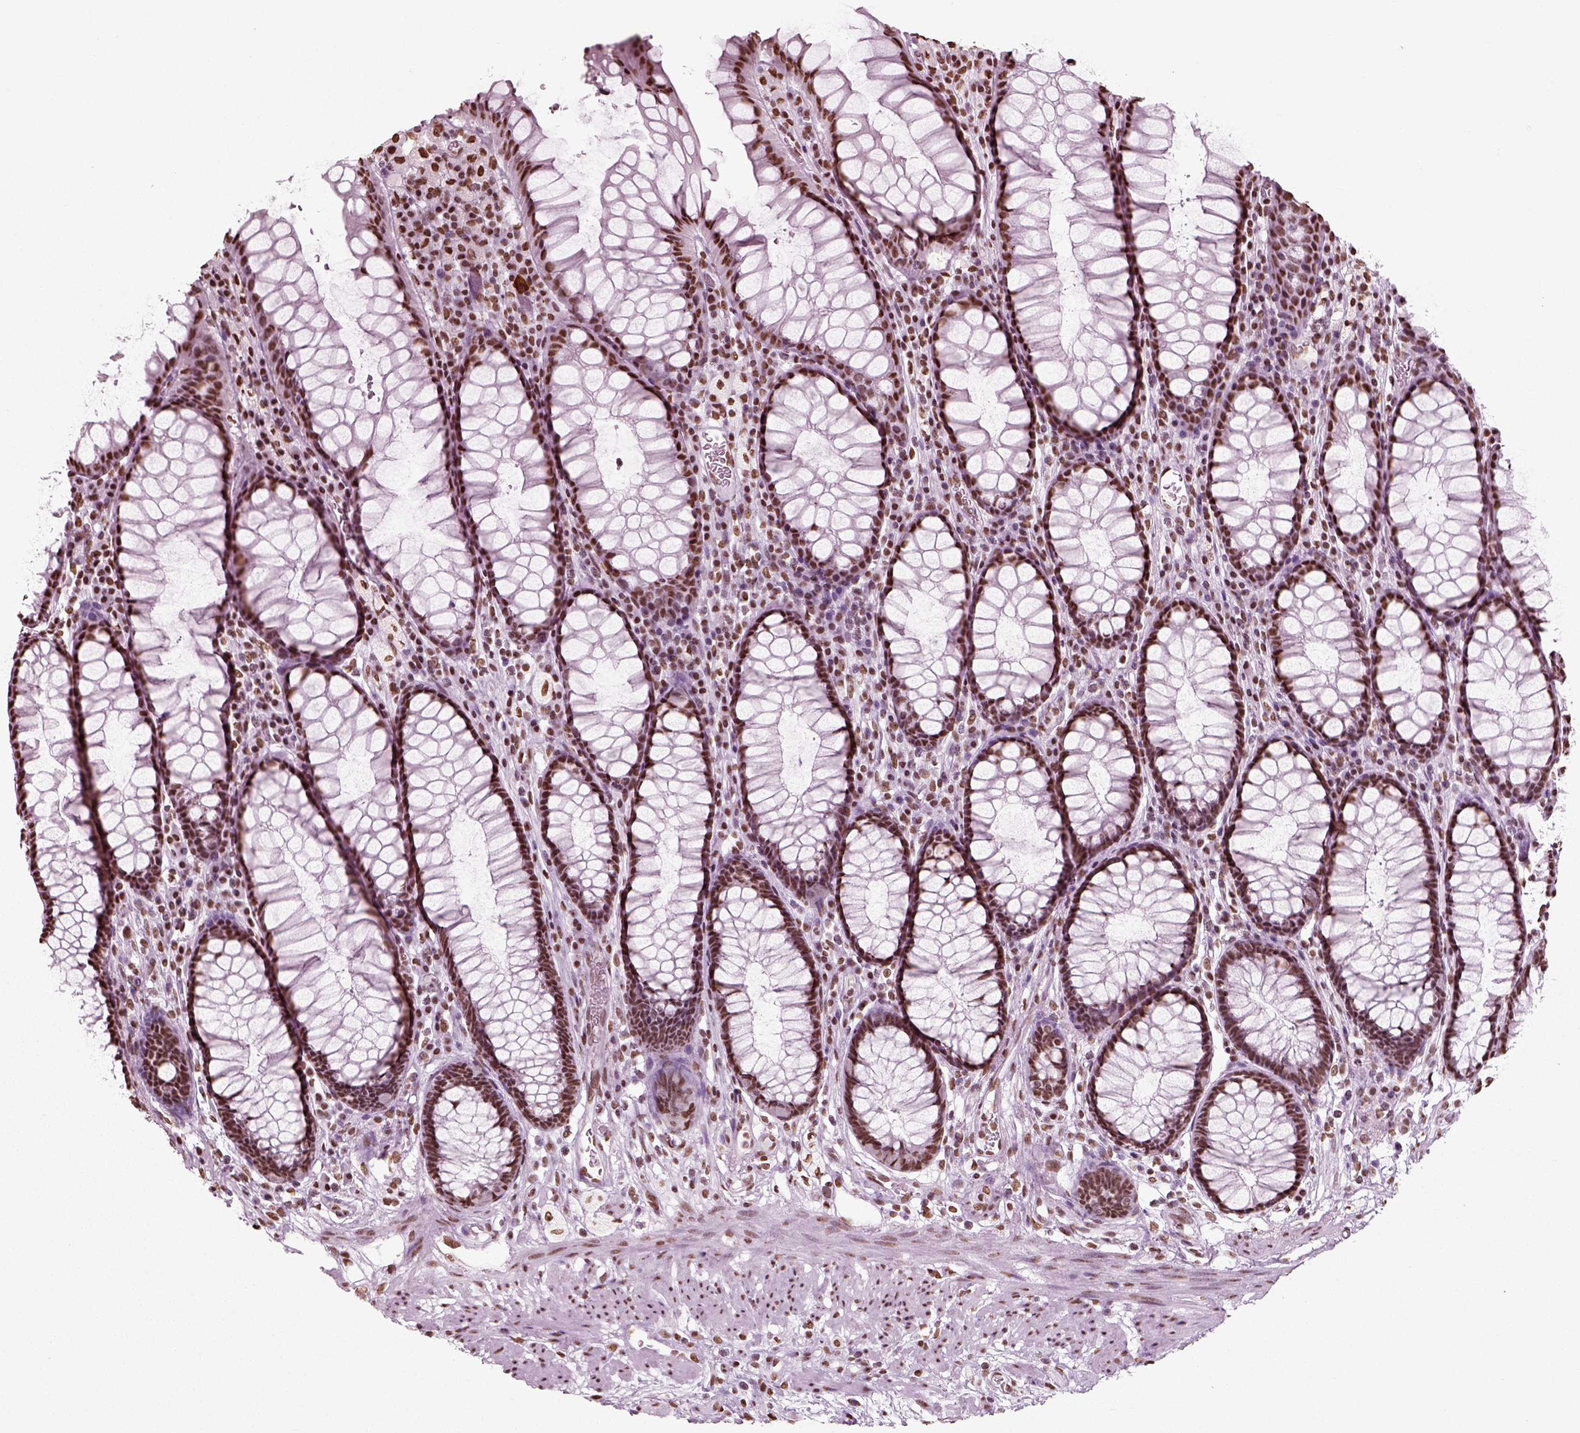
{"staining": {"intensity": "strong", "quantity": ">75%", "location": "nuclear"}, "tissue": "rectum", "cell_type": "Glandular cells", "image_type": "normal", "snomed": [{"axis": "morphology", "description": "Normal tissue, NOS"}, {"axis": "topography", "description": "Rectum"}], "caption": "An image showing strong nuclear staining in about >75% of glandular cells in normal rectum, as visualized by brown immunohistochemical staining.", "gene": "POLR1H", "patient": {"sex": "female", "age": 68}}